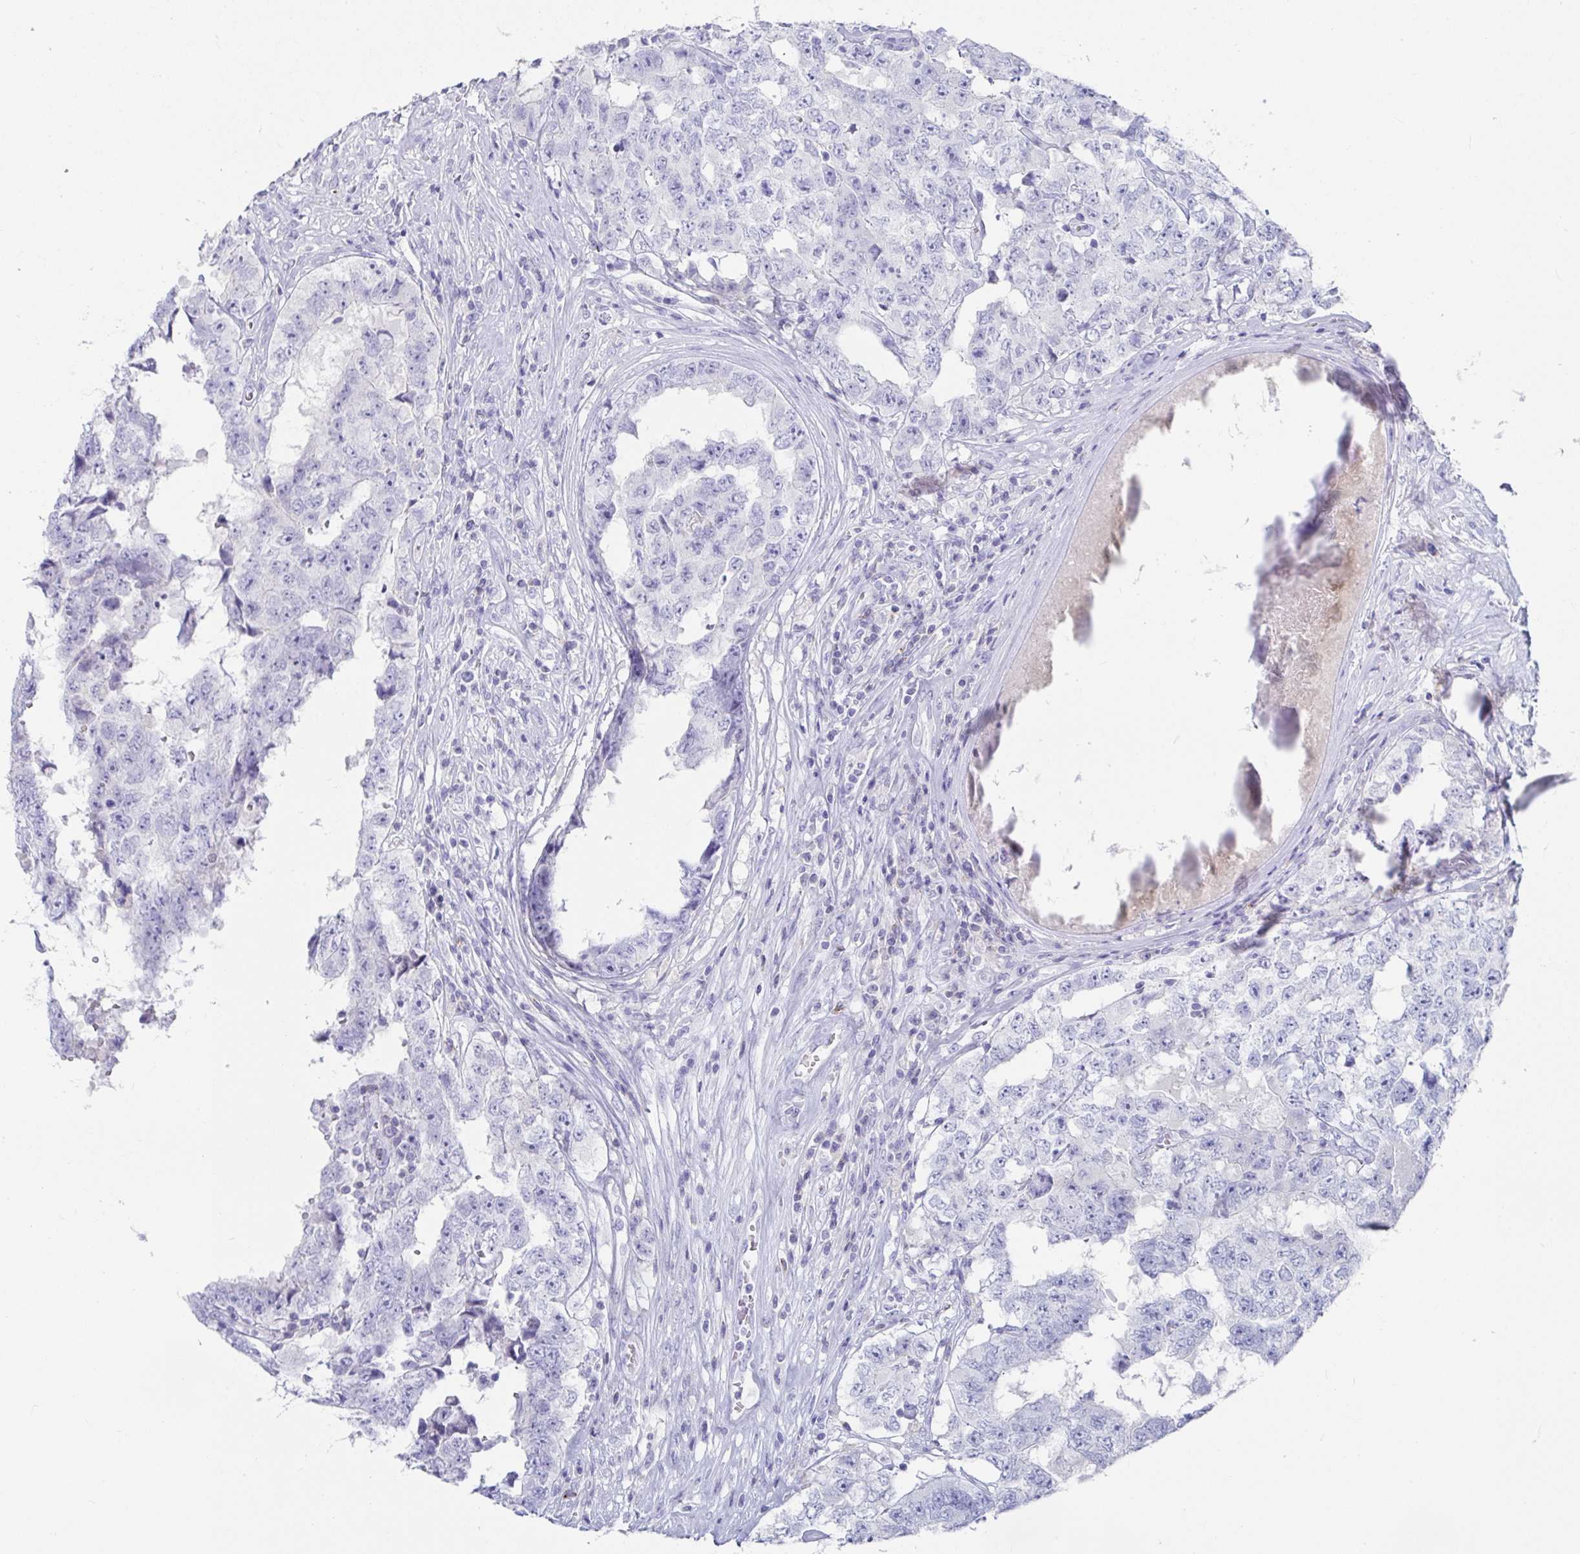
{"staining": {"intensity": "negative", "quantity": "none", "location": "none"}, "tissue": "testis cancer", "cell_type": "Tumor cells", "image_type": "cancer", "snomed": [{"axis": "morphology", "description": "Normal tissue, NOS"}, {"axis": "morphology", "description": "Carcinoma, Embryonal, NOS"}, {"axis": "topography", "description": "Testis"}, {"axis": "topography", "description": "Epididymis"}], "caption": "Tumor cells show no significant protein staining in testis embryonal carcinoma. The staining was performed using DAB (3,3'-diaminobenzidine) to visualize the protein expression in brown, while the nuclei were stained in blue with hematoxylin (Magnification: 20x).", "gene": "PLA2G1B", "patient": {"sex": "male", "age": 25}}